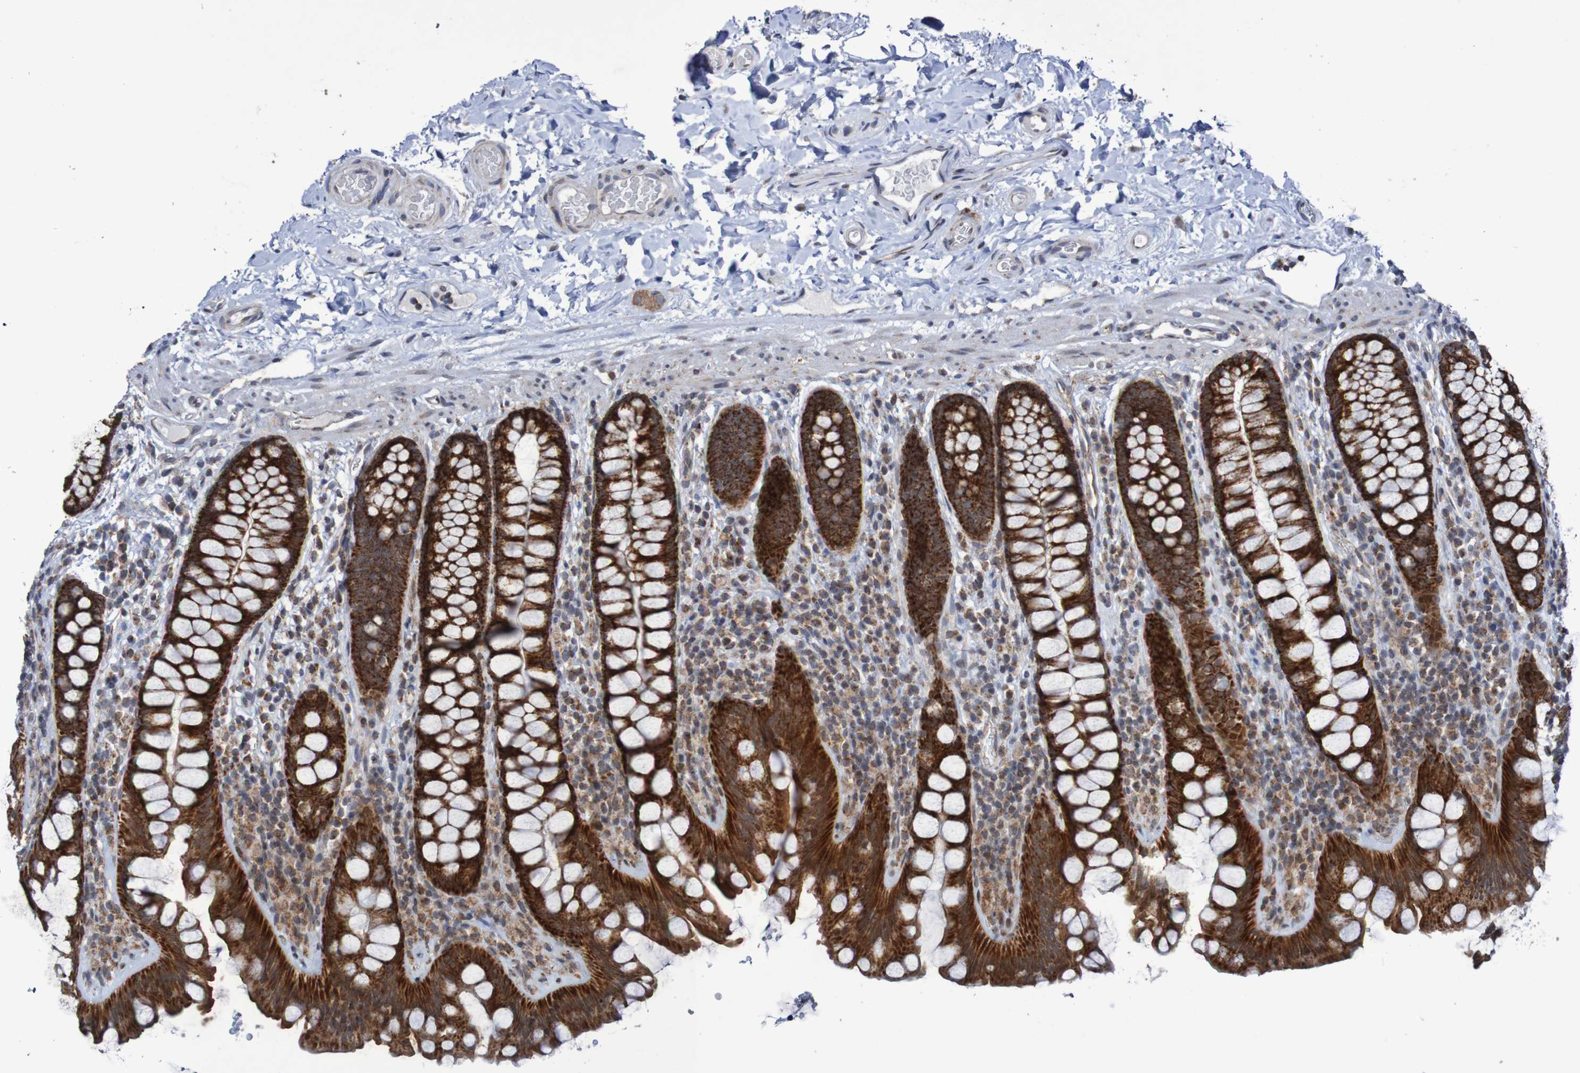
{"staining": {"intensity": "weak", "quantity": ">75%", "location": "cytoplasmic/membranous"}, "tissue": "colon", "cell_type": "Endothelial cells", "image_type": "normal", "snomed": [{"axis": "morphology", "description": "Normal tissue, NOS"}, {"axis": "topography", "description": "Colon"}], "caption": "Human colon stained with a brown dye displays weak cytoplasmic/membranous positive expression in about >75% of endothelial cells.", "gene": "DVL1", "patient": {"sex": "female", "age": 80}}